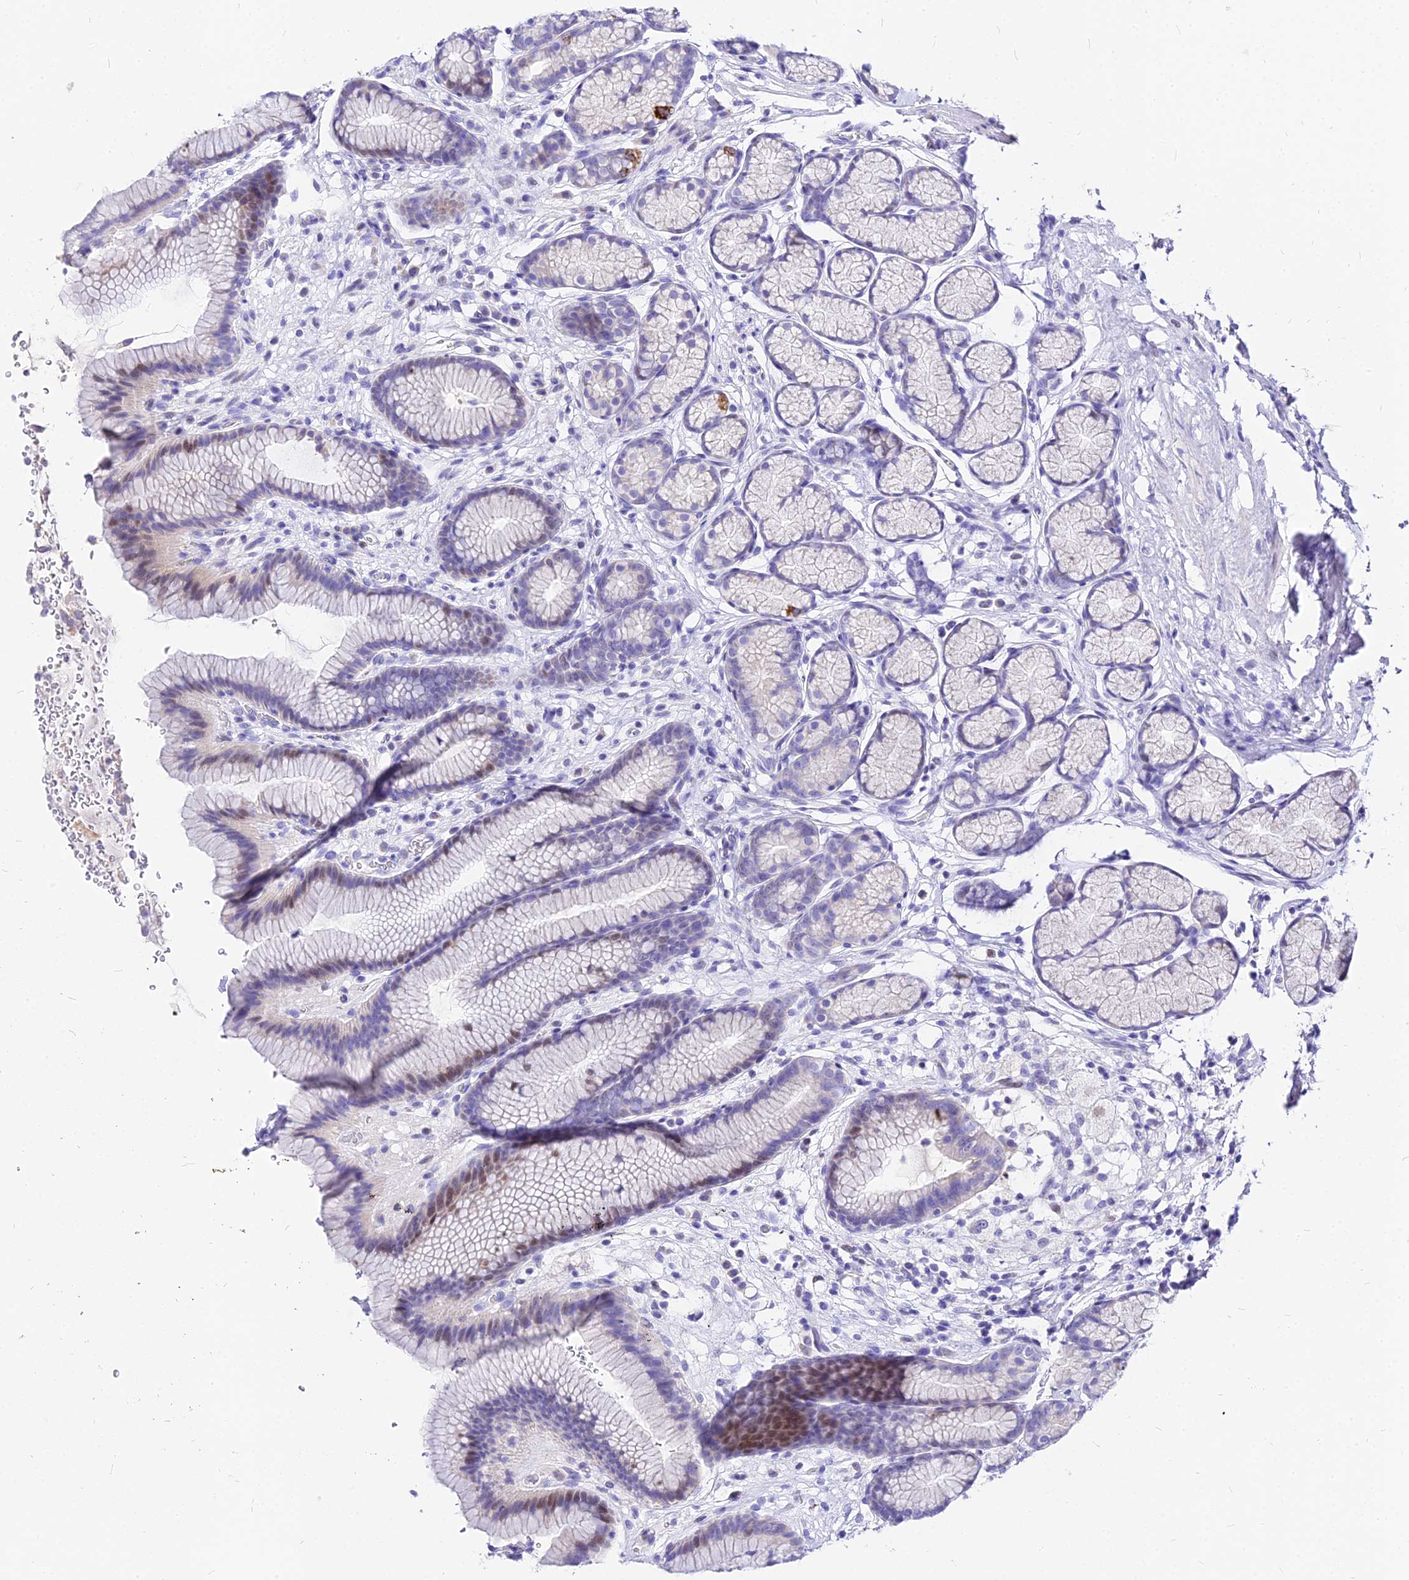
{"staining": {"intensity": "strong", "quantity": "25%-75%", "location": "cytoplasmic/membranous"}, "tissue": "stomach", "cell_type": "Glandular cells", "image_type": "normal", "snomed": [{"axis": "morphology", "description": "Normal tissue, NOS"}, {"axis": "topography", "description": "Stomach"}], "caption": "Immunohistochemistry micrograph of normal stomach stained for a protein (brown), which exhibits high levels of strong cytoplasmic/membranous staining in about 25%-75% of glandular cells.", "gene": "CARD18", "patient": {"sex": "male", "age": 42}}